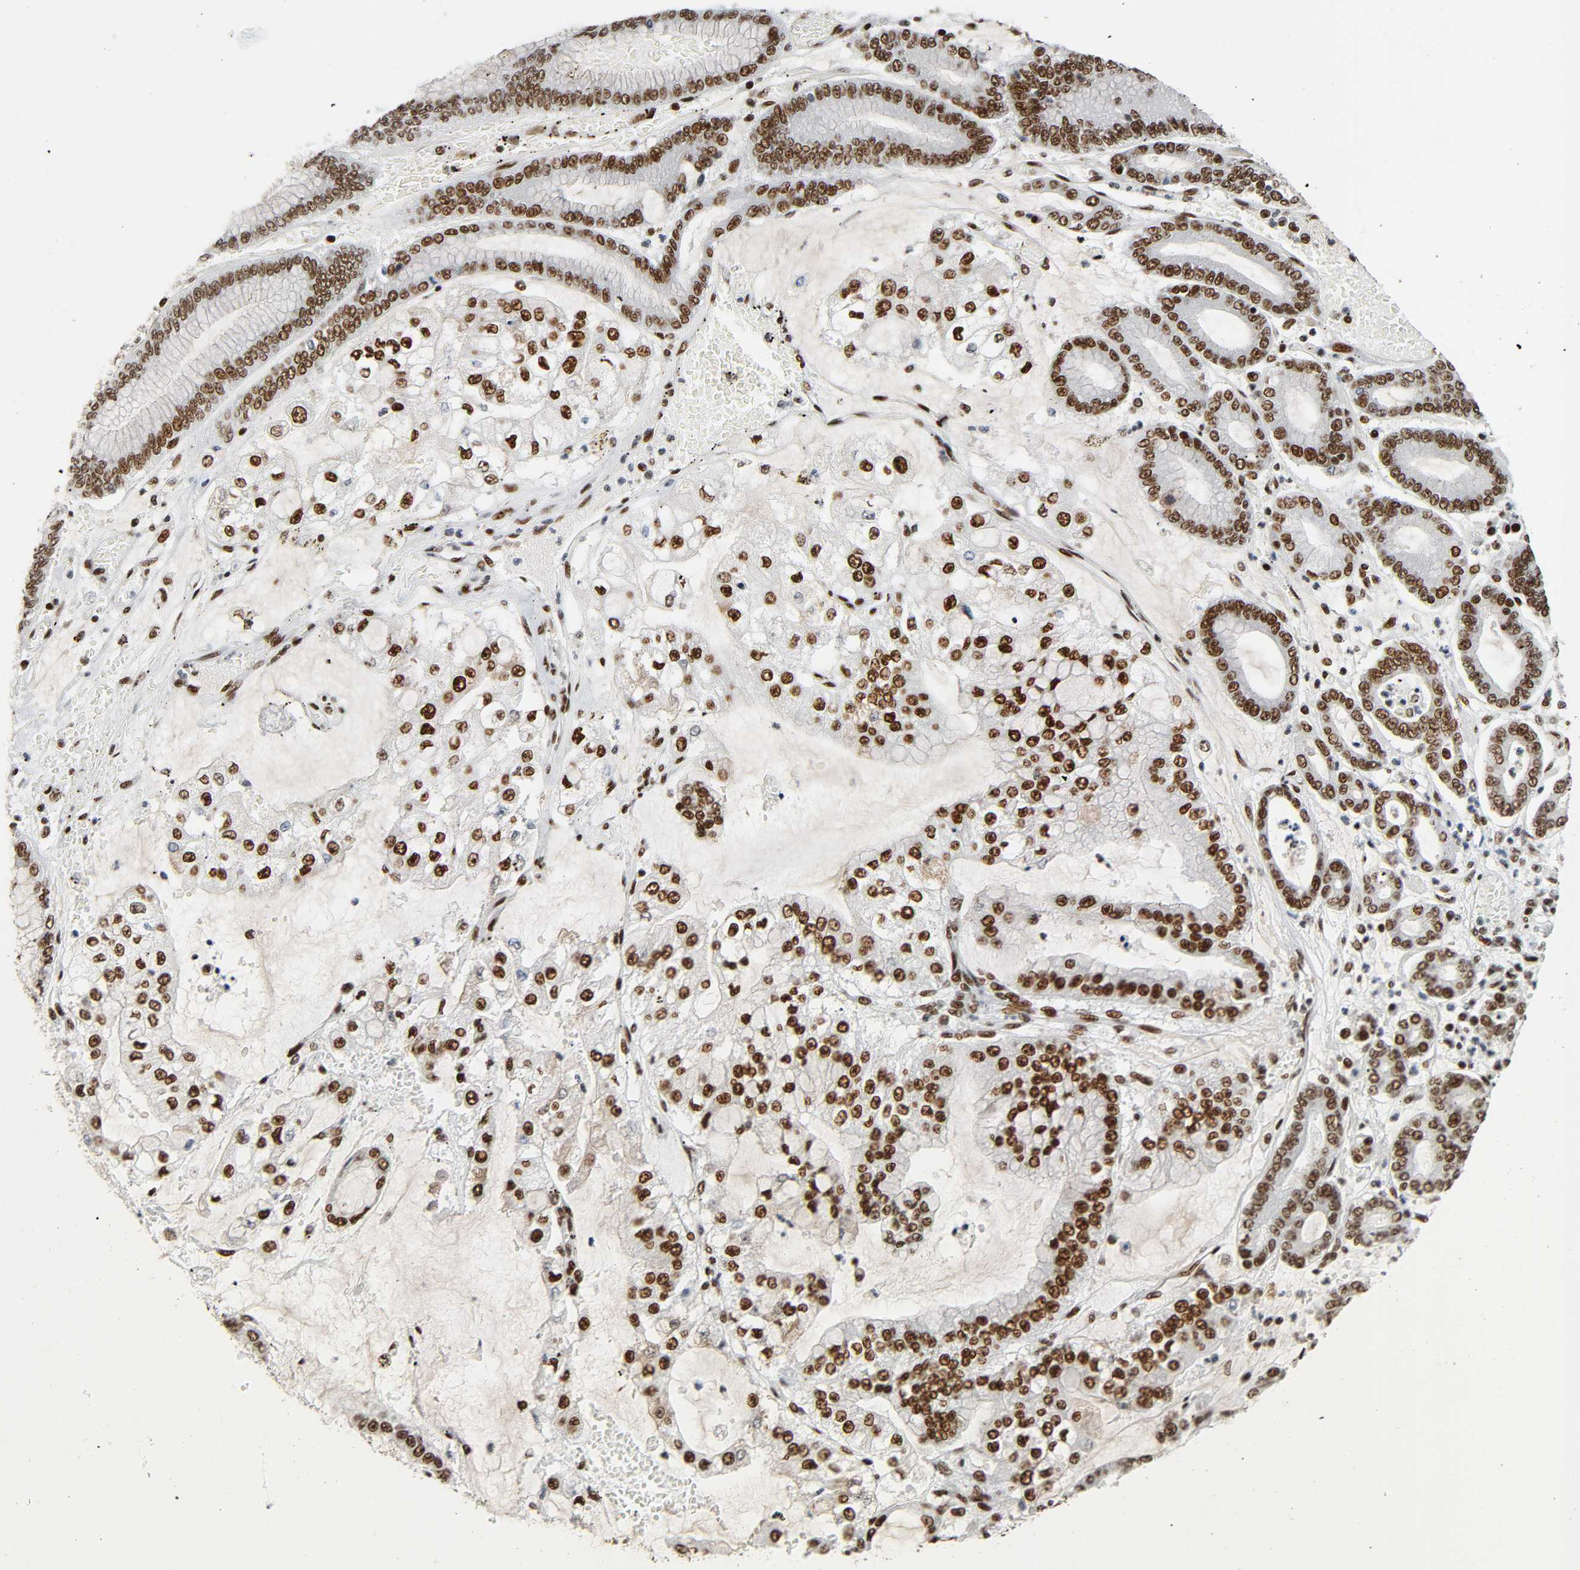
{"staining": {"intensity": "strong", "quantity": ">75%", "location": "nuclear"}, "tissue": "stomach cancer", "cell_type": "Tumor cells", "image_type": "cancer", "snomed": [{"axis": "morphology", "description": "Normal tissue, NOS"}, {"axis": "morphology", "description": "Adenocarcinoma, NOS"}, {"axis": "topography", "description": "Stomach, upper"}, {"axis": "topography", "description": "Stomach"}], "caption": "Stomach cancer (adenocarcinoma) stained with a brown dye demonstrates strong nuclear positive expression in approximately >75% of tumor cells.", "gene": "CDK9", "patient": {"sex": "male", "age": 76}}